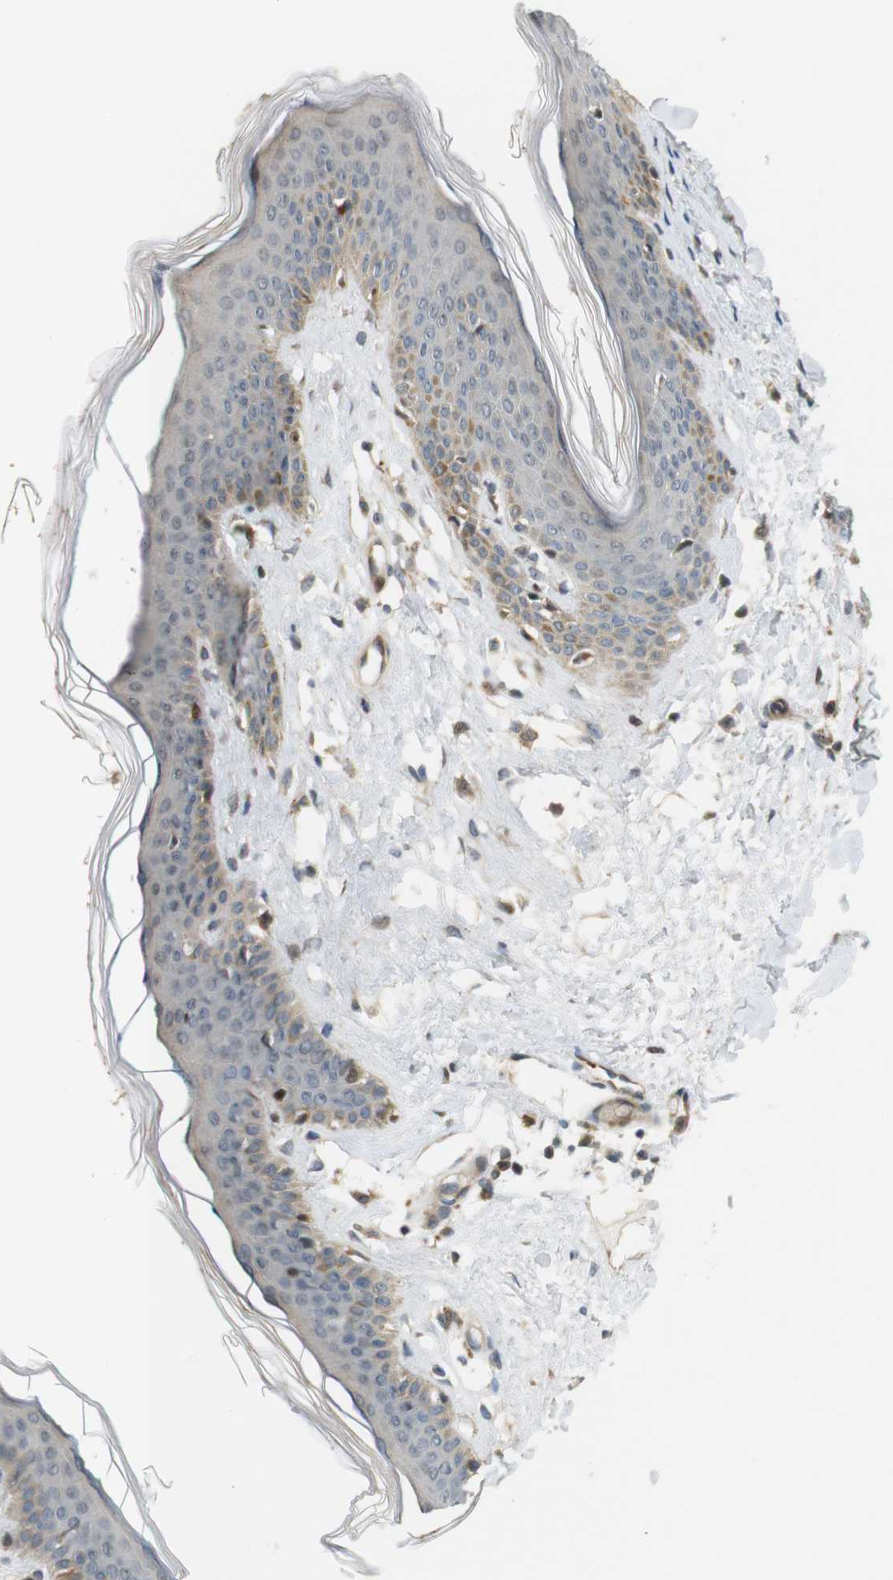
{"staining": {"intensity": "weak", "quantity": ">75%", "location": "cytoplasmic/membranous"}, "tissue": "skin", "cell_type": "Fibroblasts", "image_type": "normal", "snomed": [{"axis": "morphology", "description": "Normal tissue, NOS"}, {"axis": "topography", "description": "Skin"}], "caption": "Fibroblasts show low levels of weak cytoplasmic/membranous positivity in about >75% of cells in benign skin.", "gene": "TSPAN9", "patient": {"sex": "female", "age": 17}}